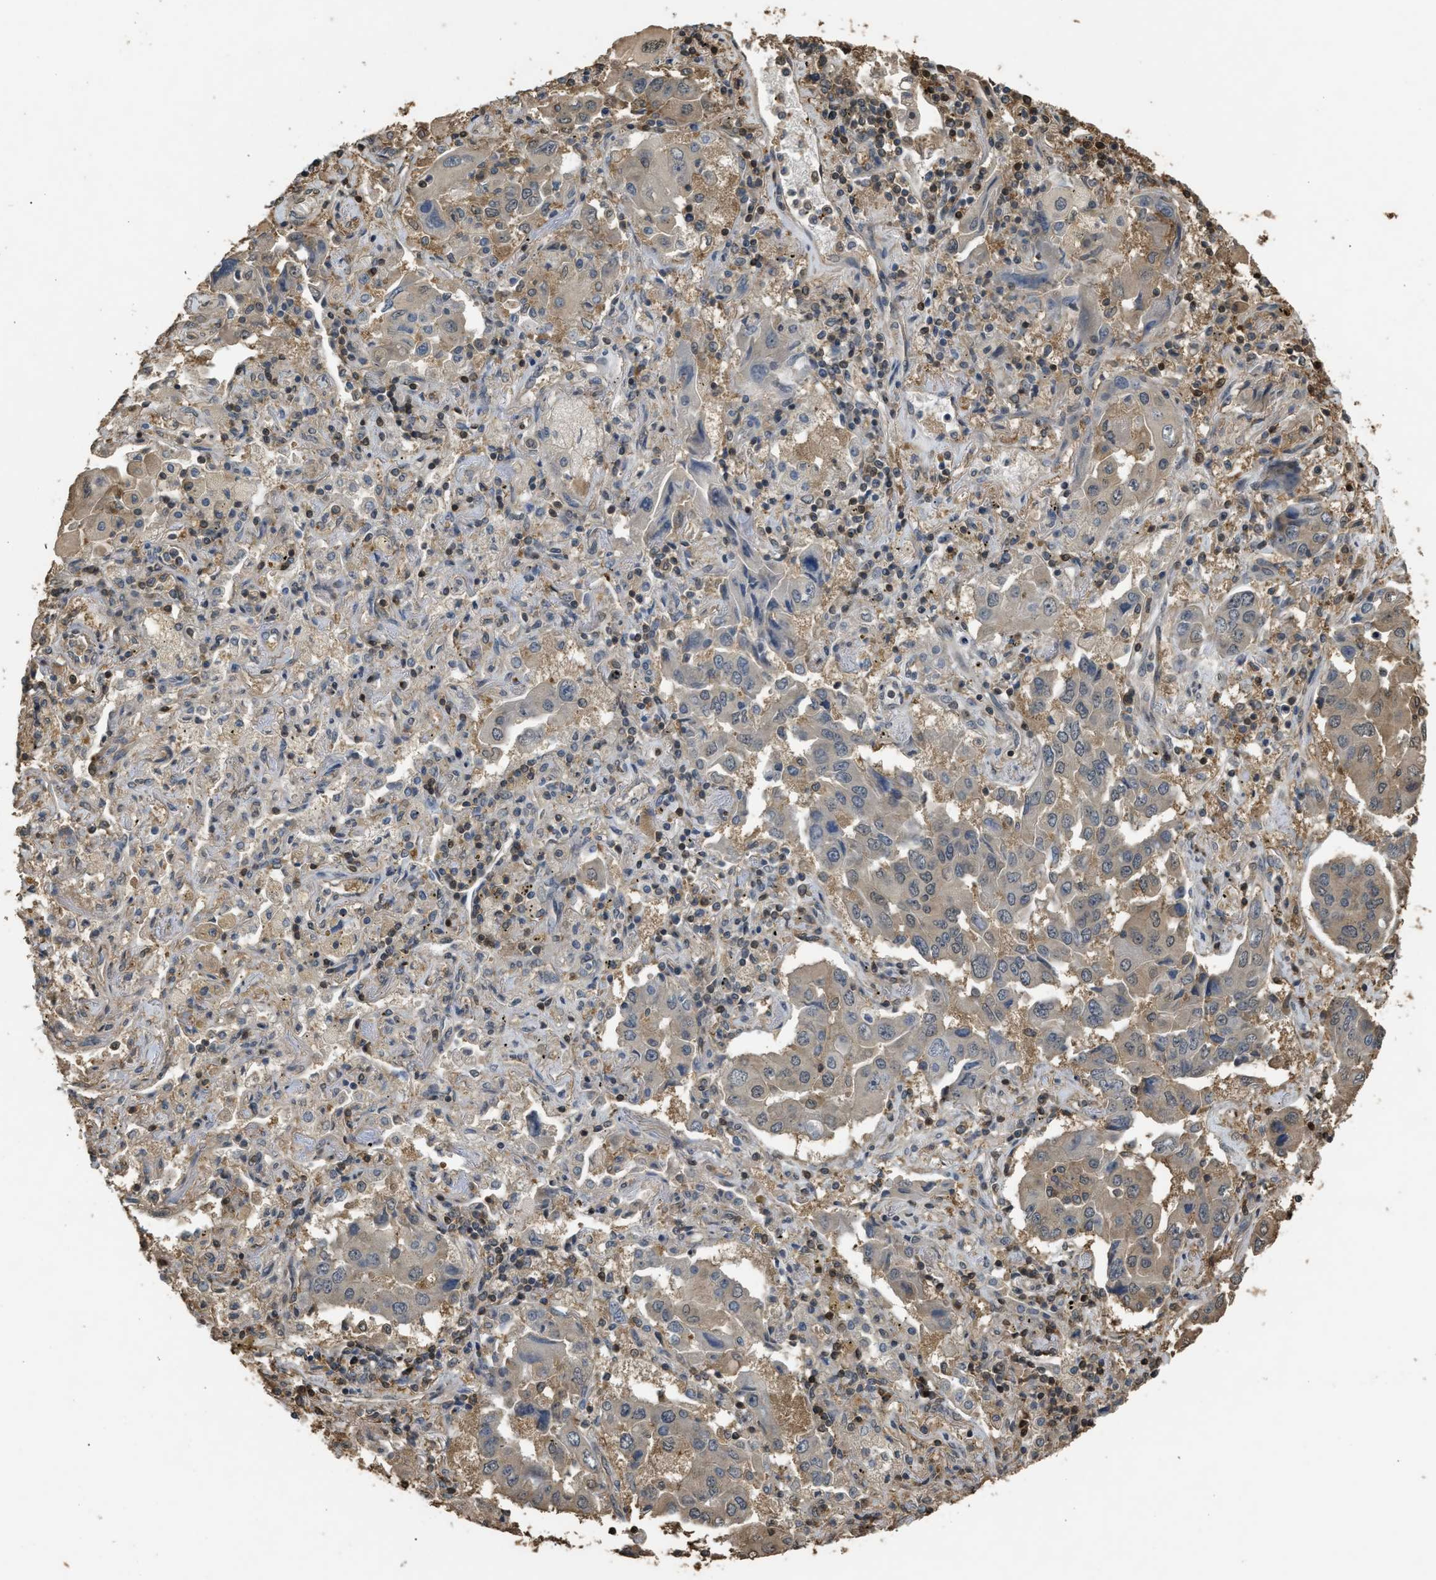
{"staining": {"intensity": "weak", "quantity": "<25%", "location": "cytoplasmic/membranous"}, "tissue": "lung cancer", "cell_type": "Tumor cells", "image_type": "cancer", "snomed": [{"axis": "morphology", "description": "Adenocarcinoma, NOS"}, {"axis": "topography", "description": "Lung"}], "caption": "There is no significant expression in tumor cells of adenocarcinoma (lung). Nuclei are stained in blue.", "gene": "ARHGDIA", "patient": {"sex": "female", "age": 65}}